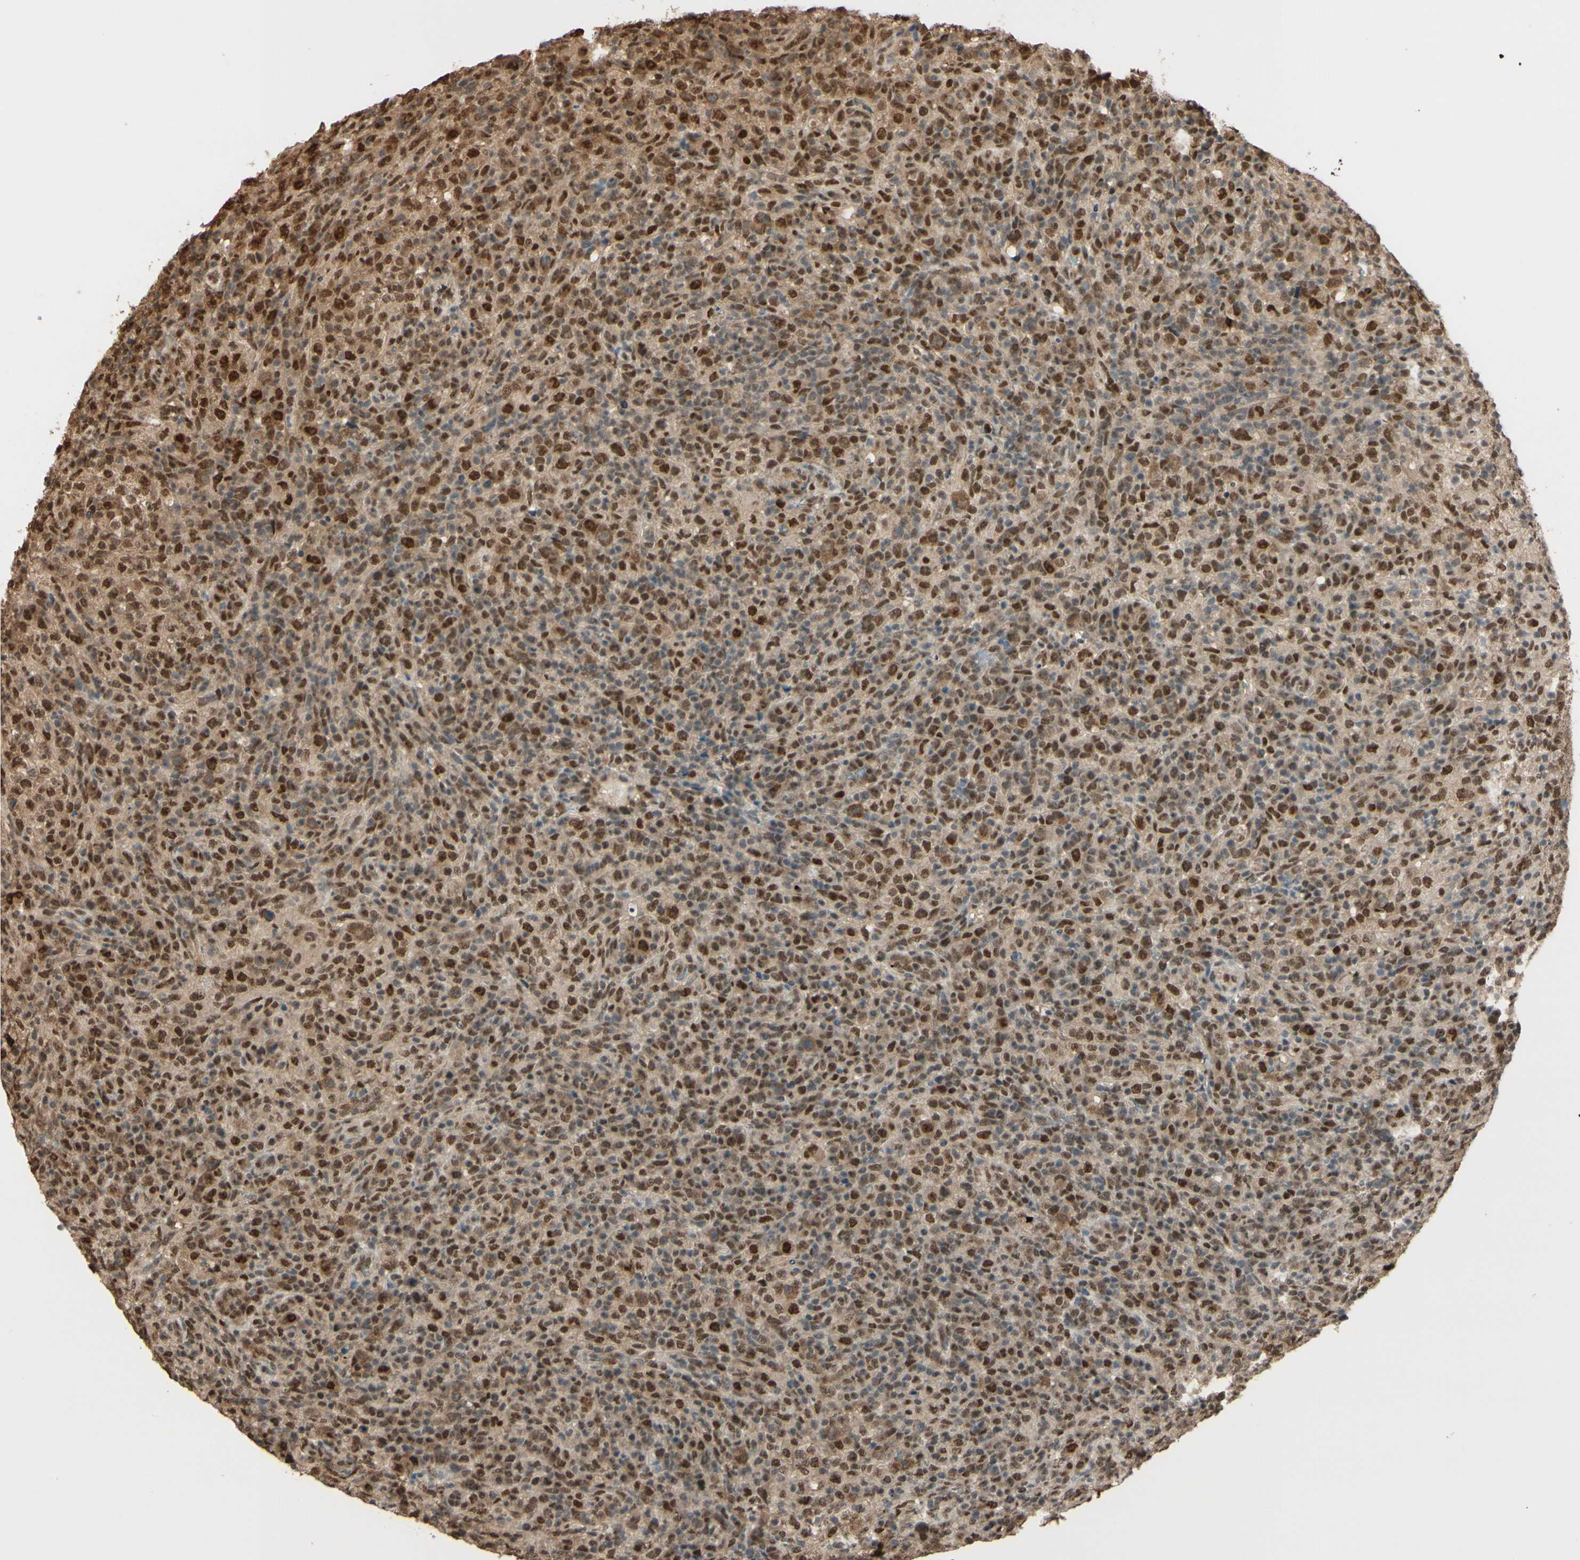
{"staining": {"intensity": "moderate", "quantity": ">75%", "location": "cytoplasmic/membranous,nuclear"}, "tissue": "lymphoma", "cell_type": "Tumor cells", "image_type": "cancer", "snomed": [{"axis": "morphology", "description": "Malignant lymphoma, non-Hodgkin's type, High grade"}, {"axis": "topography", "description": "Lymph node"}], "caption": "A histopathology image showing moderate cytoplasmic/membranous and nuclear staining in about >75% of tumor cells in lymphoma, as visualized by brown immunohistochemical staining.", "gene": "HSF1", "patient": {"sex": "female", "age": 76}}